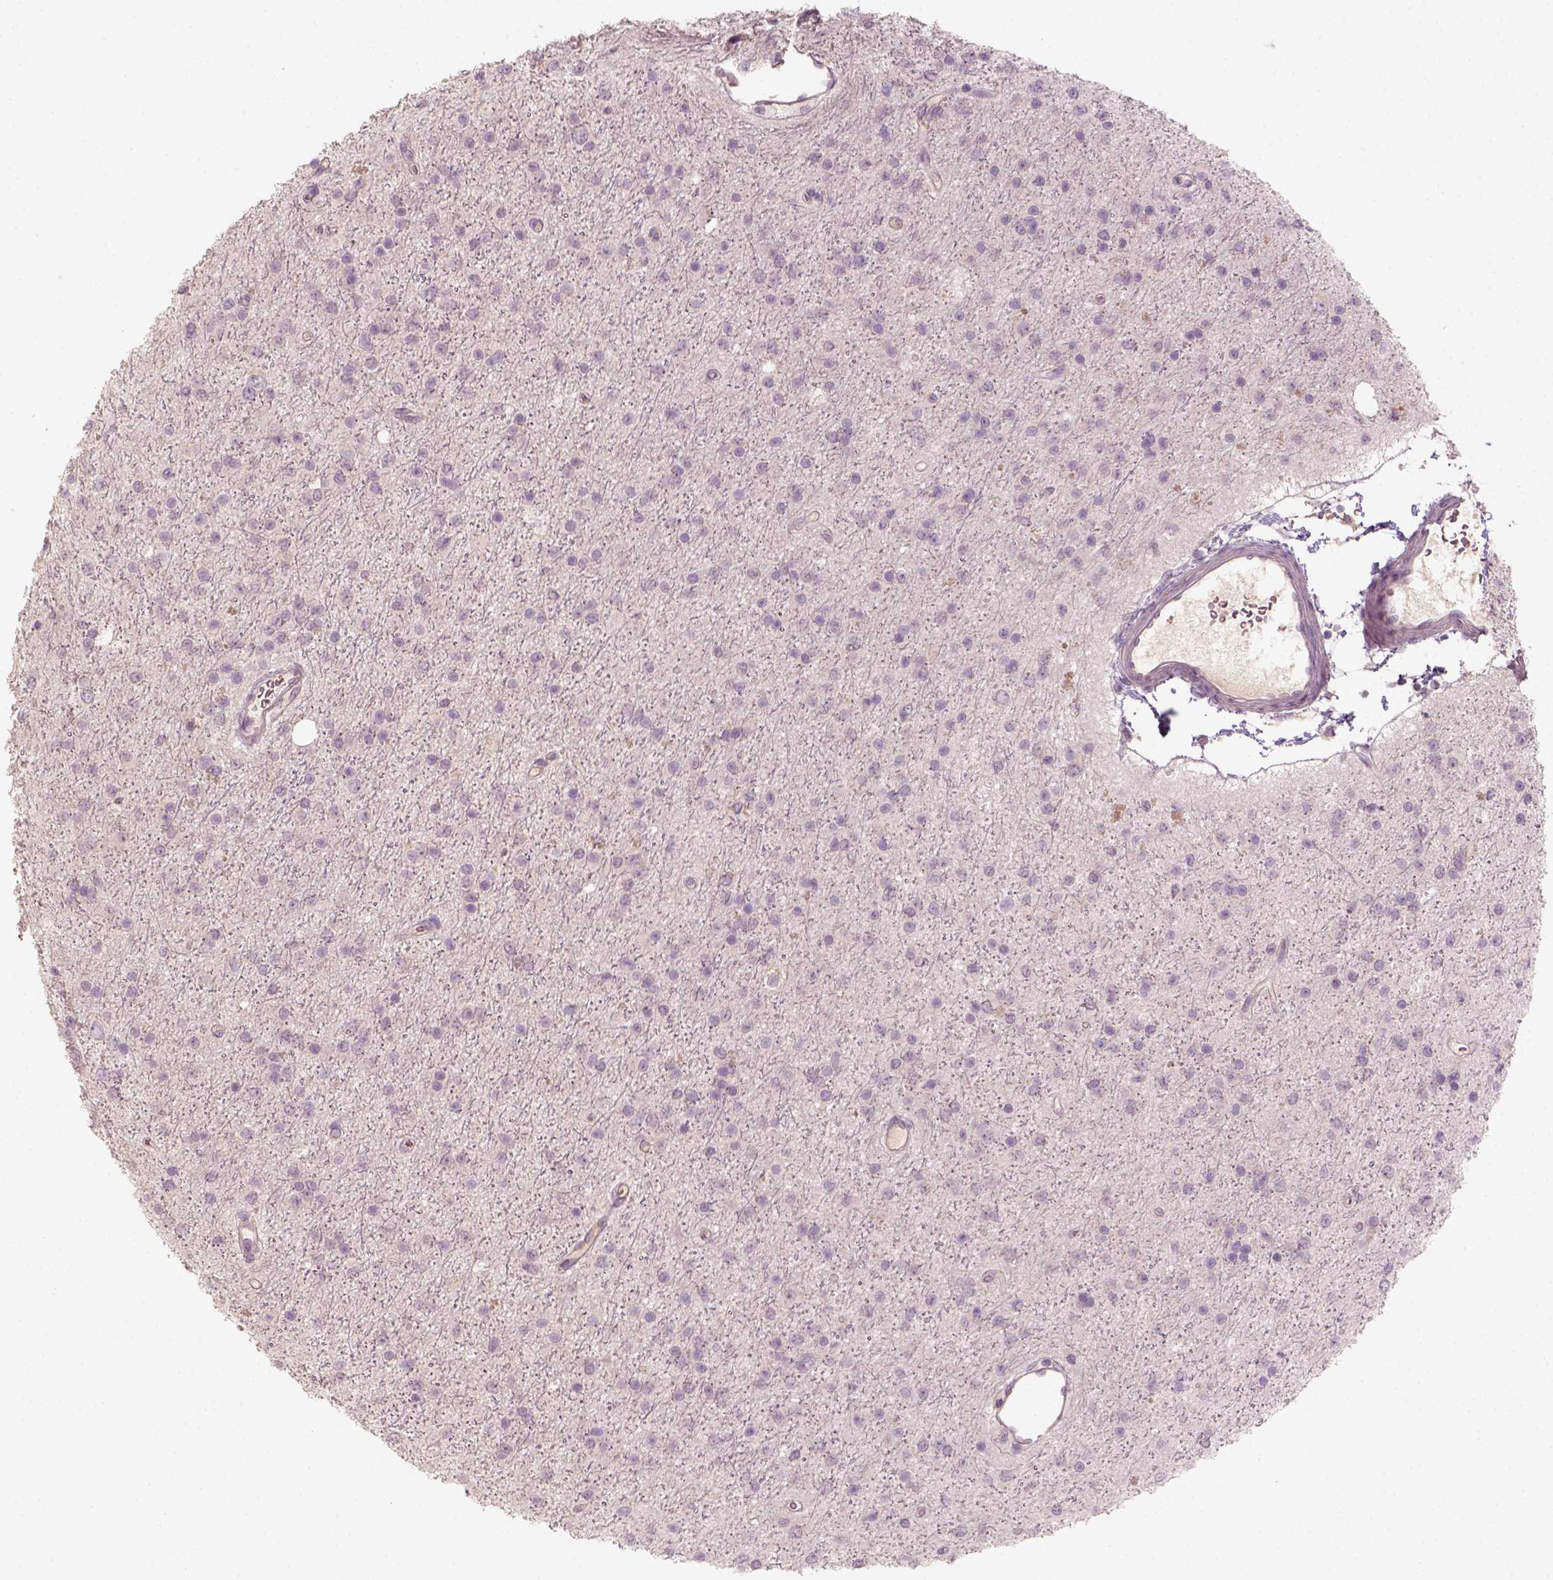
{"staining": {"intensity": "negative", "quantity": "none", "location": "none"}, "tissue": "glioma", "cell_type": "Tumor cells", "image_type": "cancer", "snomed": [{"axis": "morphology", "description": "Glioma, malignant, Low grade"}, {"axis": "topography", "description": "Brain"}], "caption": "Micrograph shows no protein staining in tumor cells of glioma tissue.", "gene": "AQP9", "patient": {"sex": "male", "age": 27}}